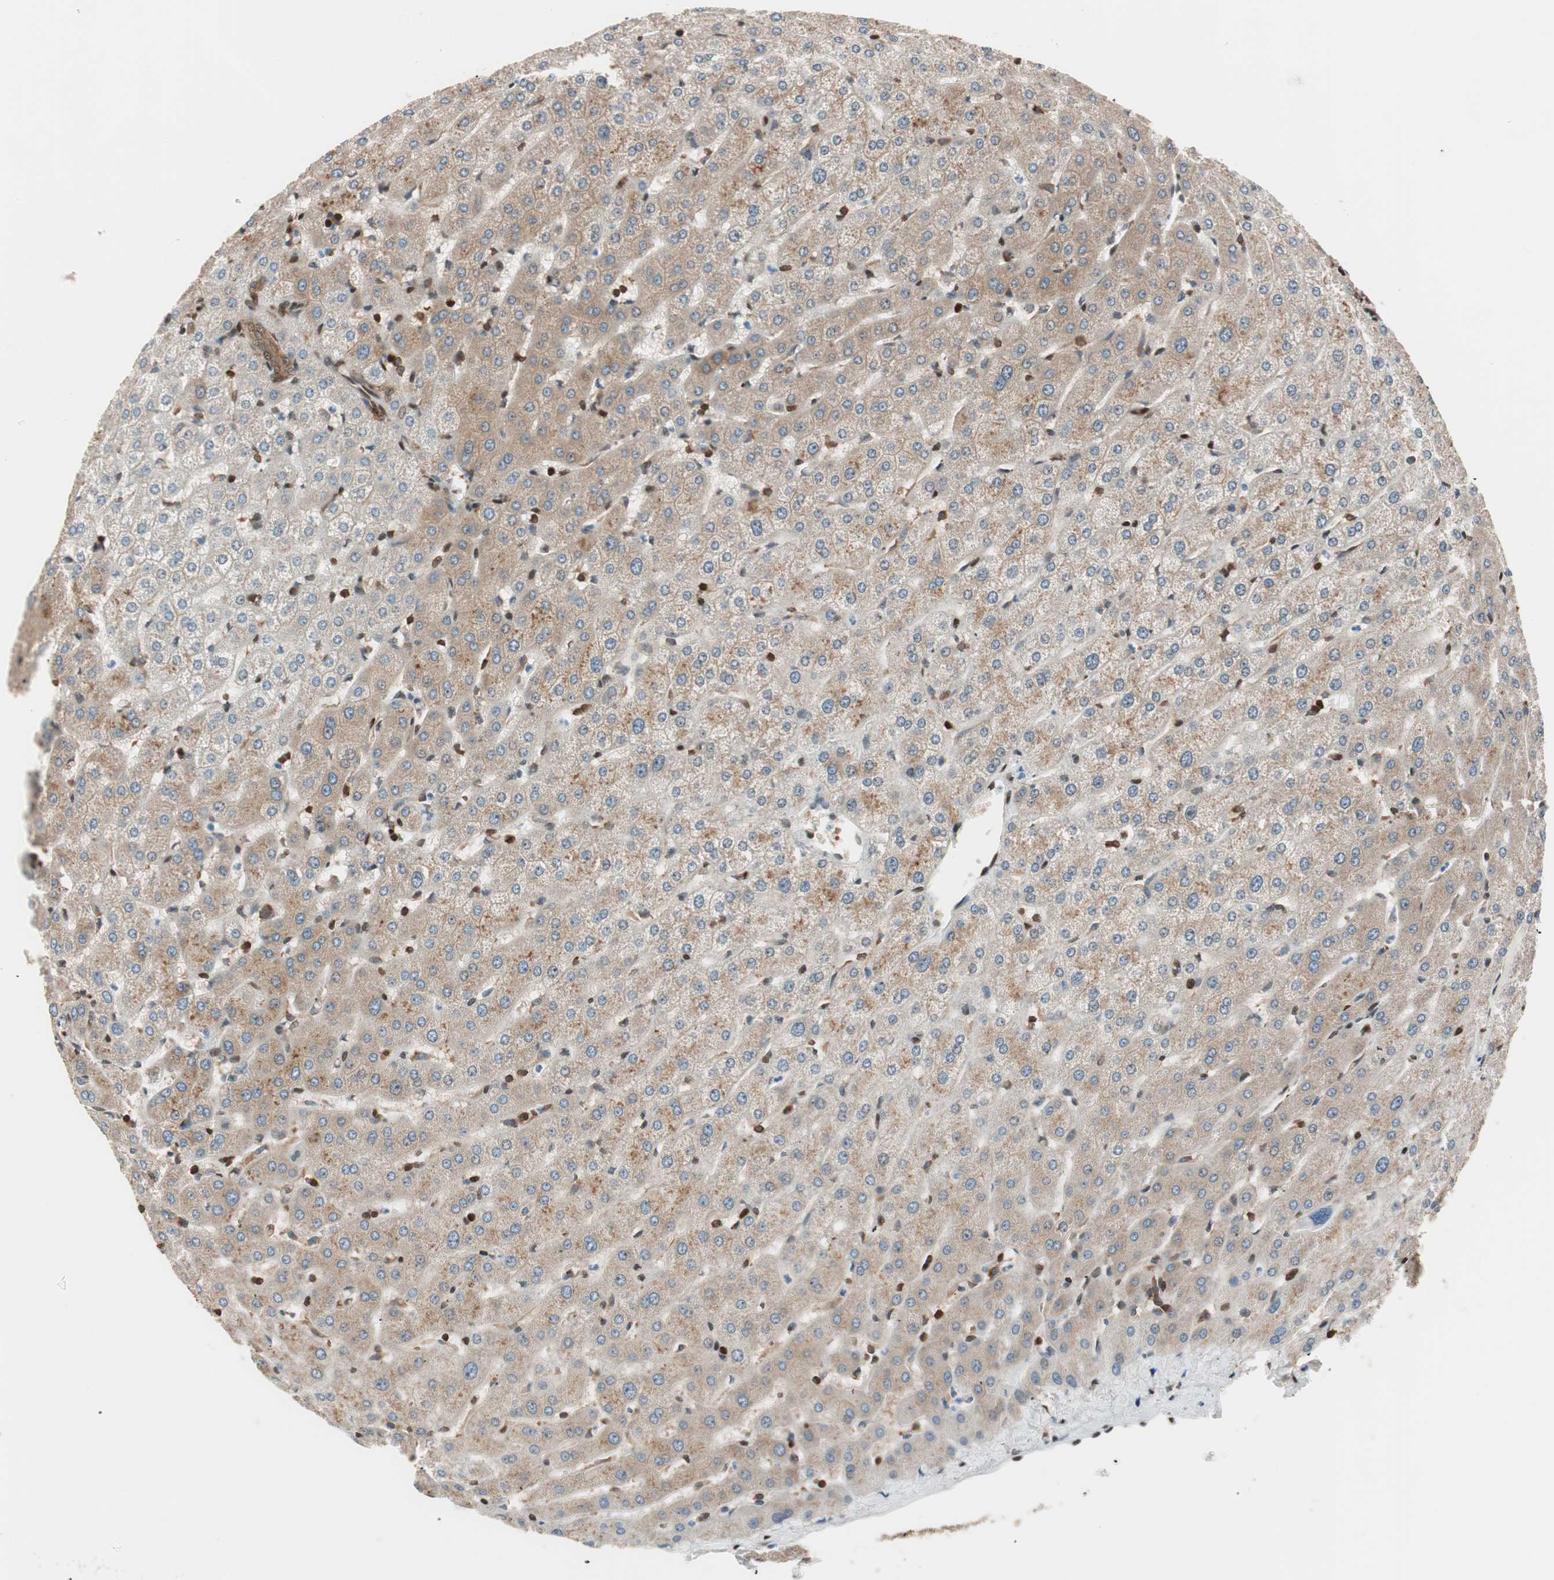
{"staining": {"intensity": "strong", "quantity": ">75%", "location": "cytoplasmic/membranous"}, "tissue": "liver", "cell_type": "Cholangiocytes", "image_type": "normal", "snomed": [{"axis": "morphology", "description": "Normal tissue, NOS"}, {"axis": "morphology", "description": "Fibrosis, NOS"}, {"axis": "topography", "description": "Liver"}], "caption": "Cholangiocytes exhibit strong cytoplasmic/membranous staining in approximately >75% of cells in benign liver. The protein is shown in brown color, while the nuclei are stained blue.", "gene": "BIN1", "patient": {"sex": "female", "age": 29}}